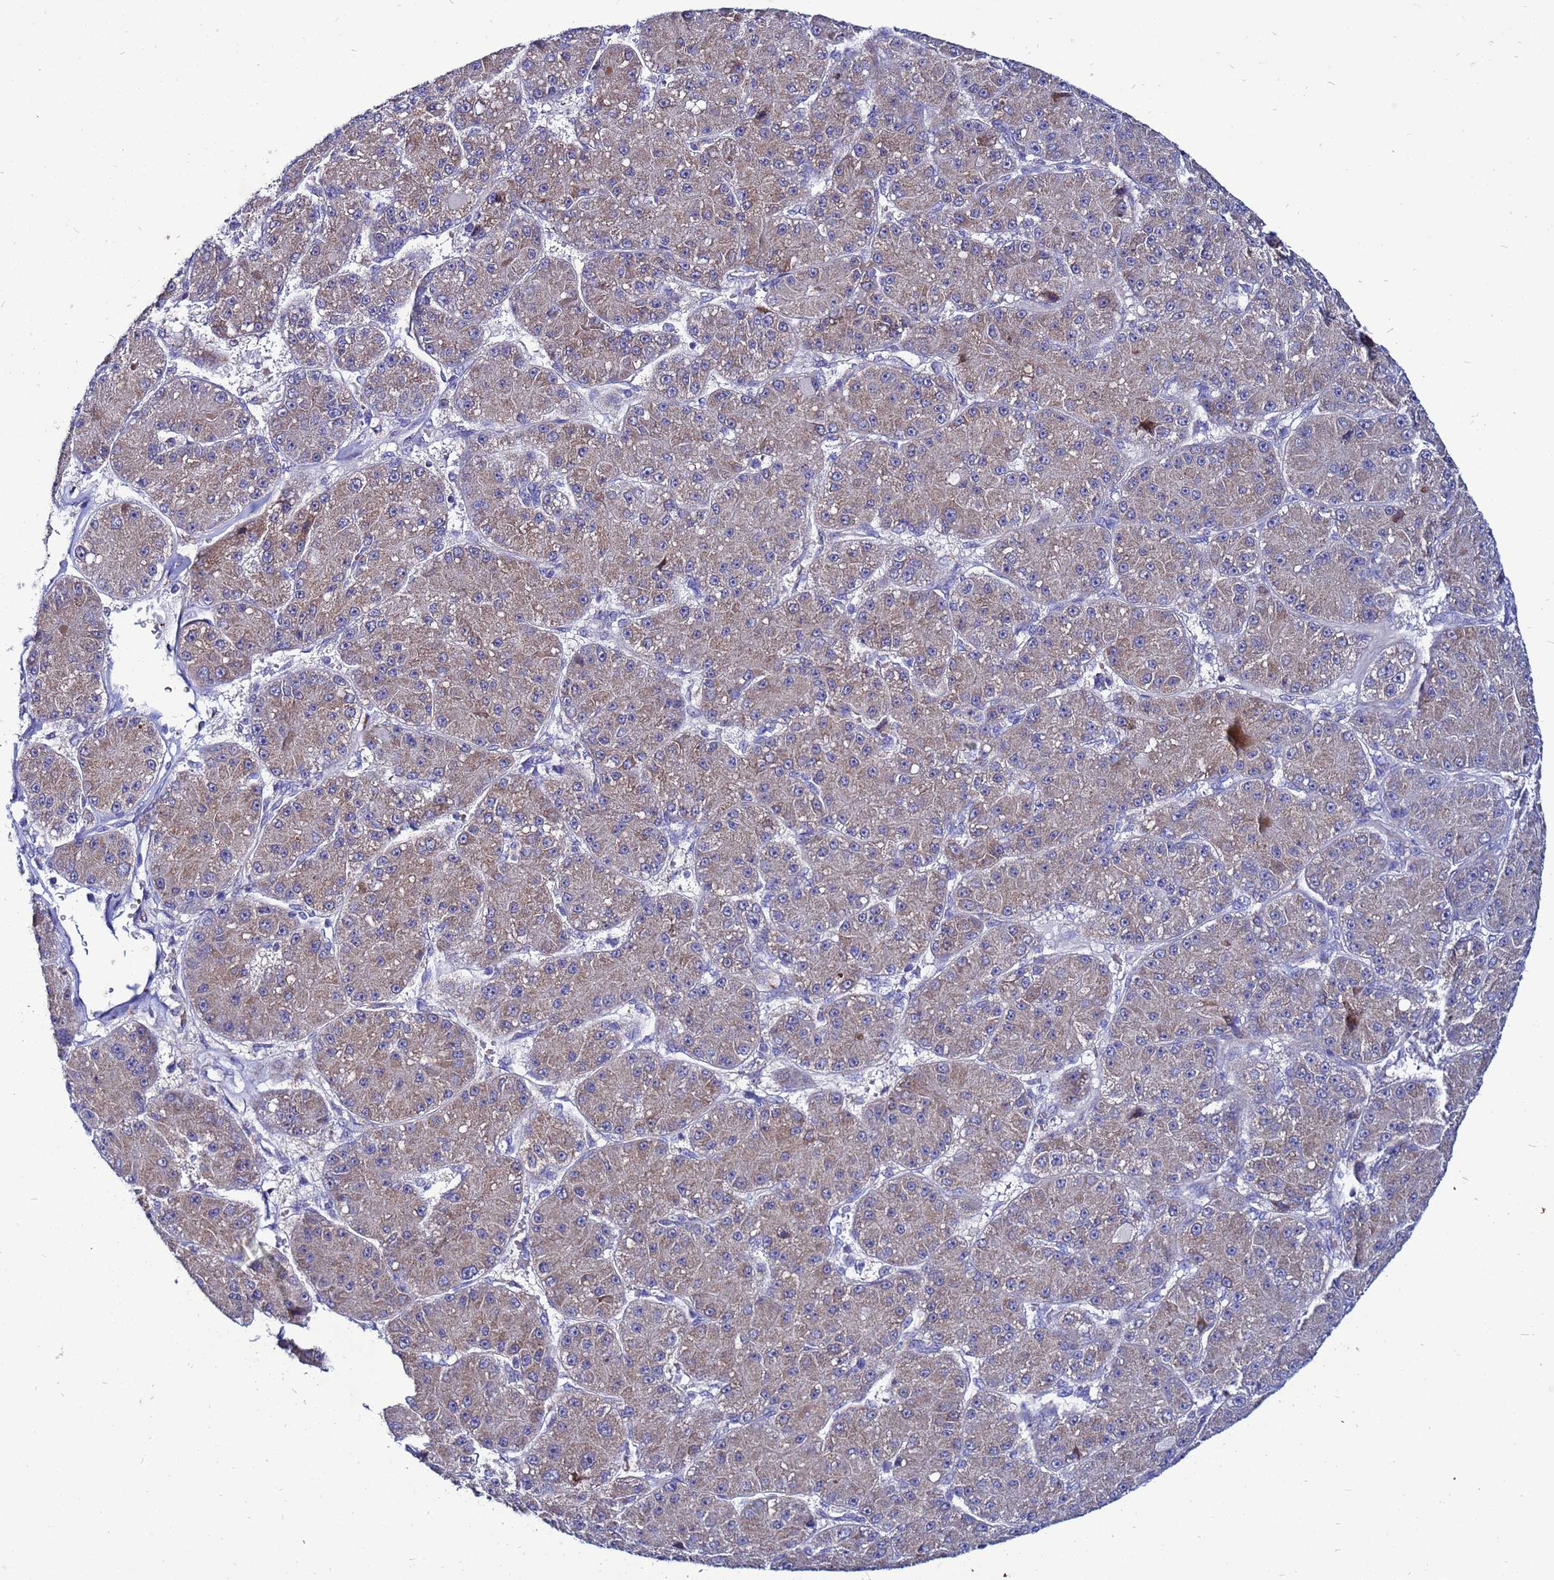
{"staining": {"intensity": "weak", "quantity": ">75%", "location": "cytoplasmic/membranous"}, "tissue": "liver cancer", "cell_type": "Tumor cells", "image_type": "cancer", "snomed": [{"axis": "morphology", "description": "Carcinoma, Hepatocellular, NOS"}, {"axis": "topography", "description": "Liver"}], "caption": "Immunohistochemical staining of human liver hepatocellular carcinoma reveals low levels of weak cytoplasmic/membranous staining in about >75% of tumor cells.", "gene": "FAHD2A", "patient": {"sex": "male", "age": 67}}